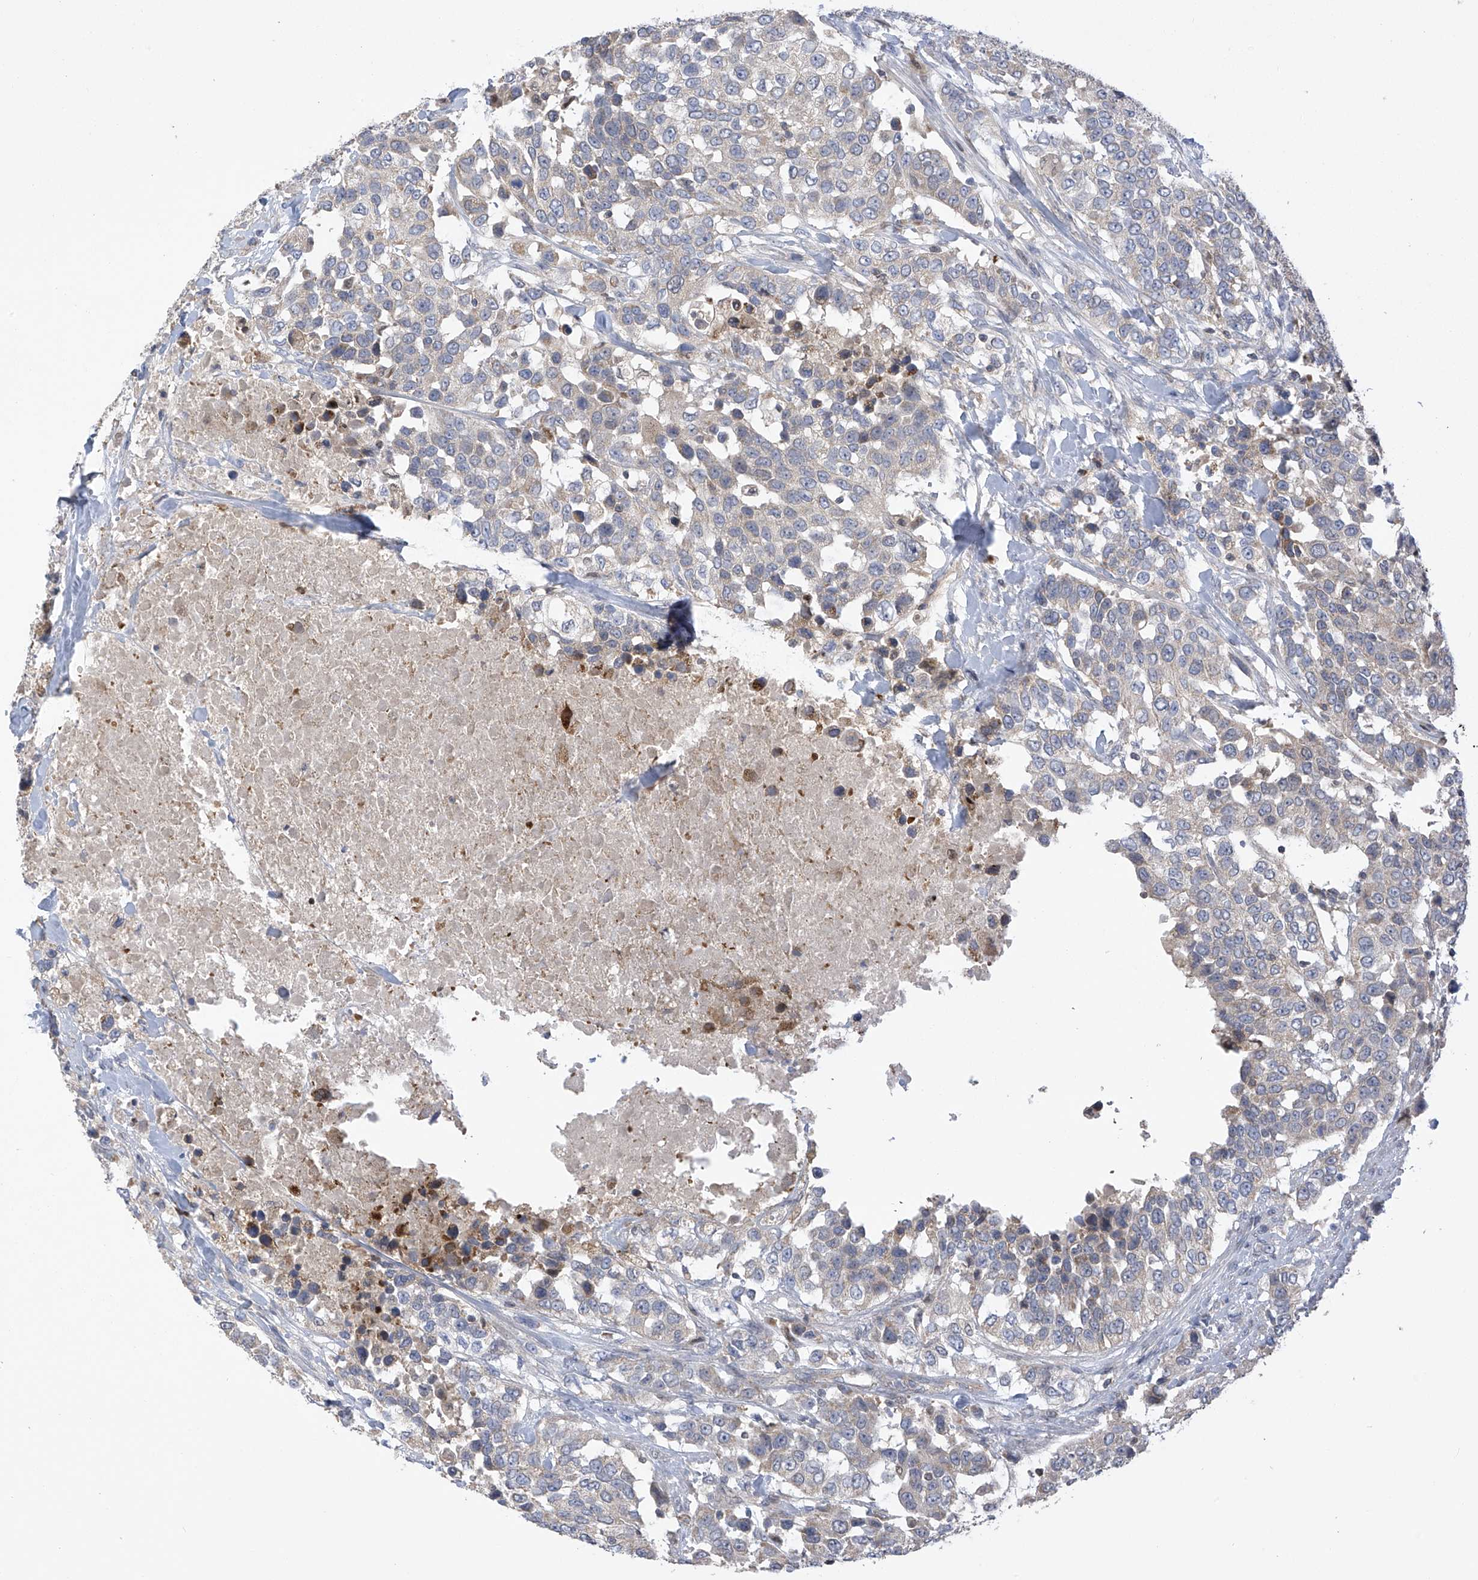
{"staining": {"intensity": "negative", "quantity": "none", "location": "none"}, "tissue": "urothelial cancer", "cell_type": "Tumor cells", "image_type": "cancer", "snomed": [{"axis": "morphology", "description": "Urothelial carcinoma, High grade"}, {"axis": "topography", "description": "Urinary bladder"}], "caption": "Immunohistochemical staining of urothelial cancer reveals no significant staining in tumor cells.", "gene": "SLCO4A1", "patient": {"sex": "female", "age": 80}}